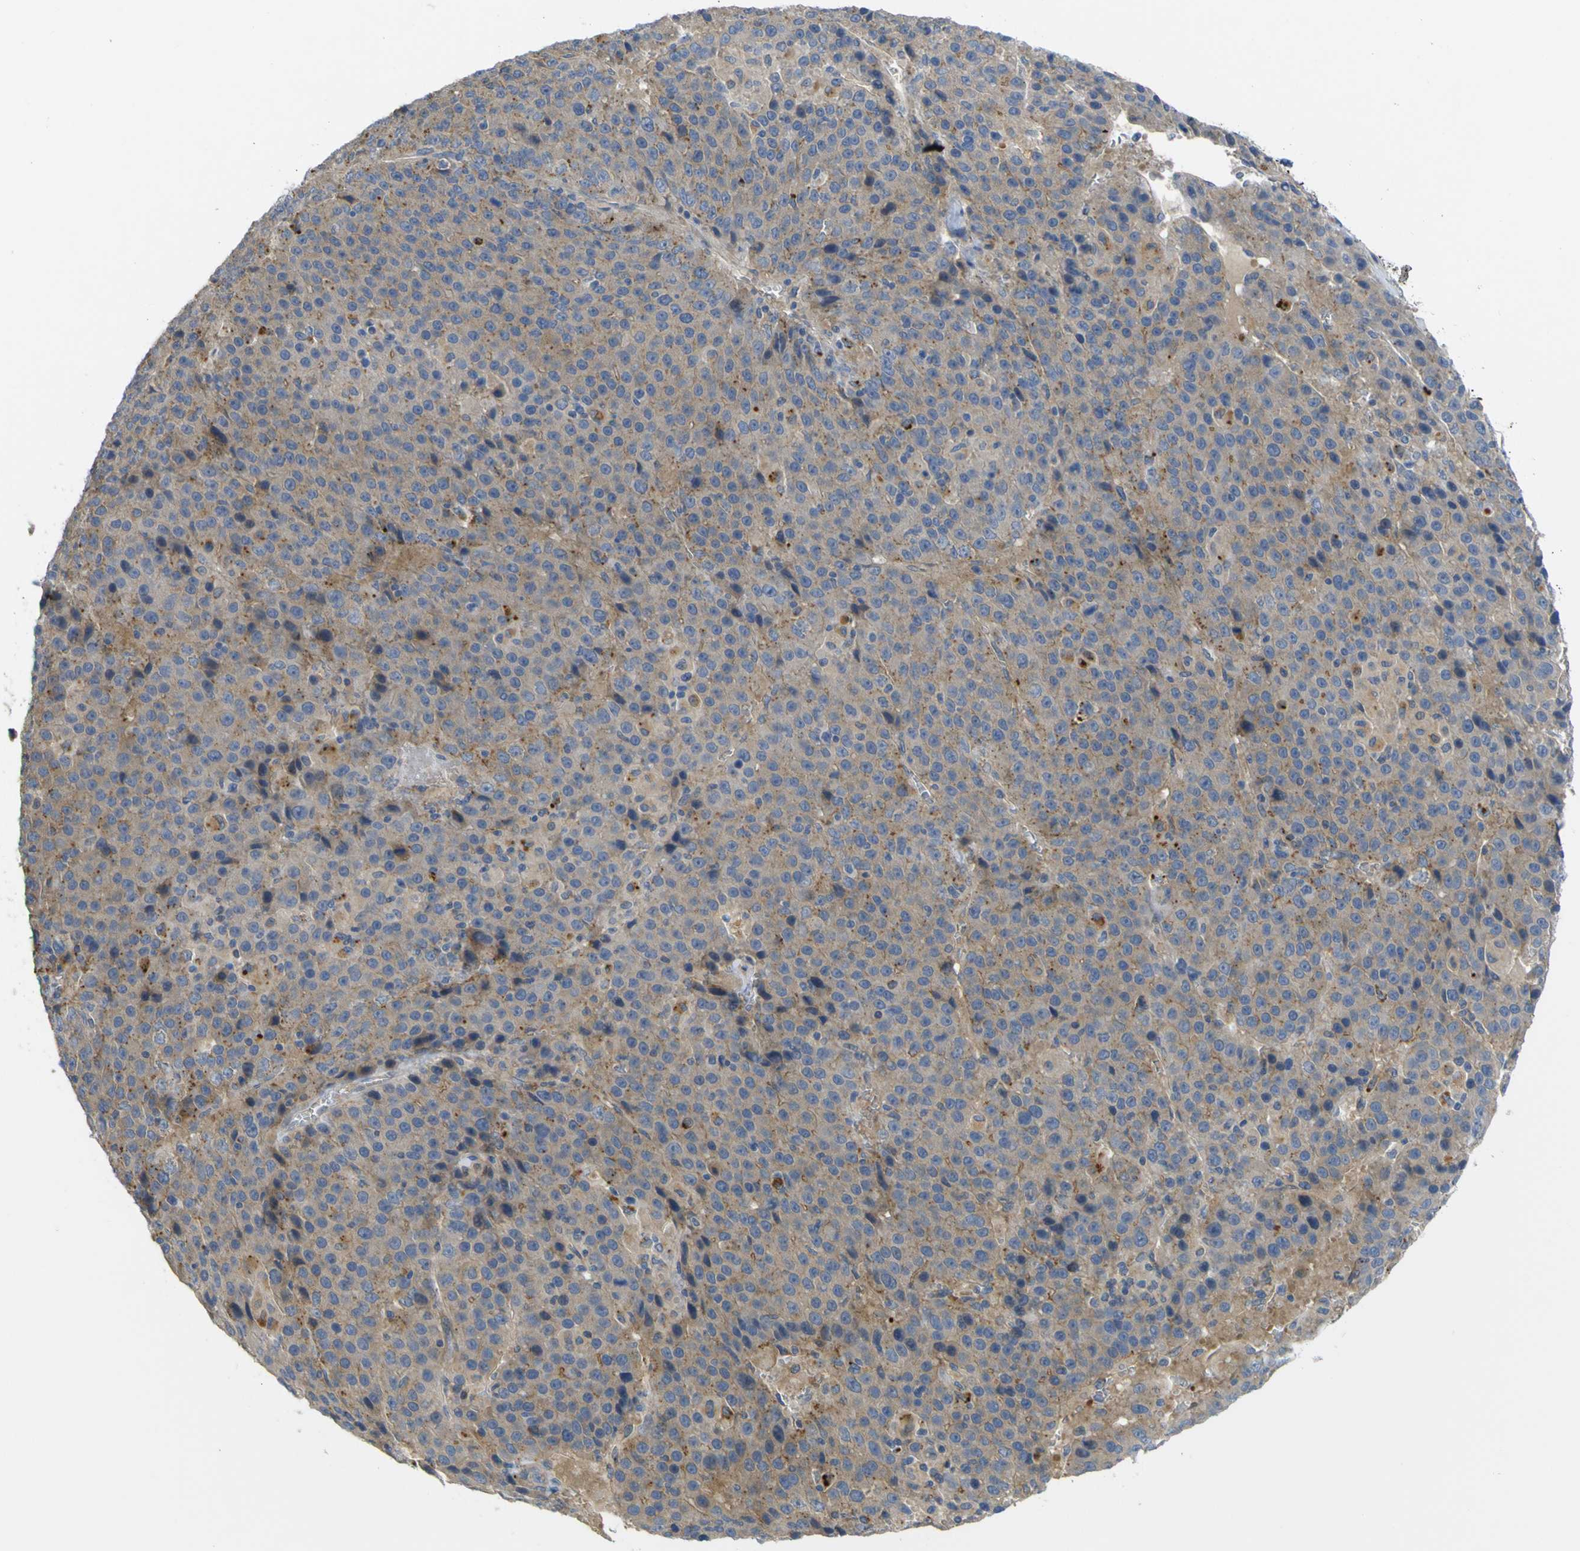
{"staining": {"intensity": "moderate", "quantity": ">75%", "location": "cytoplasmic/membranous"}, "tissue": "liver cancer", "cell_type": "Tumor cells", "image_type": "cancer", "snomed": [{"axis": "morphology", "description": "Carcinoma, Hepatocellular, NOS"}, {"axis": "topography", "description": "Liver"}], "caption": "This image shows hepatocellular carcinoma (liver) stained with immunohistochemistry (IHC) to label a protein in brown. The cytoplasmic/membranous of tumor cells show moderate positivity for the protein. Nuclei are counter-stained blue.", "gene": "SYPL1", "patient": {"sex": "female", "age": 53}}